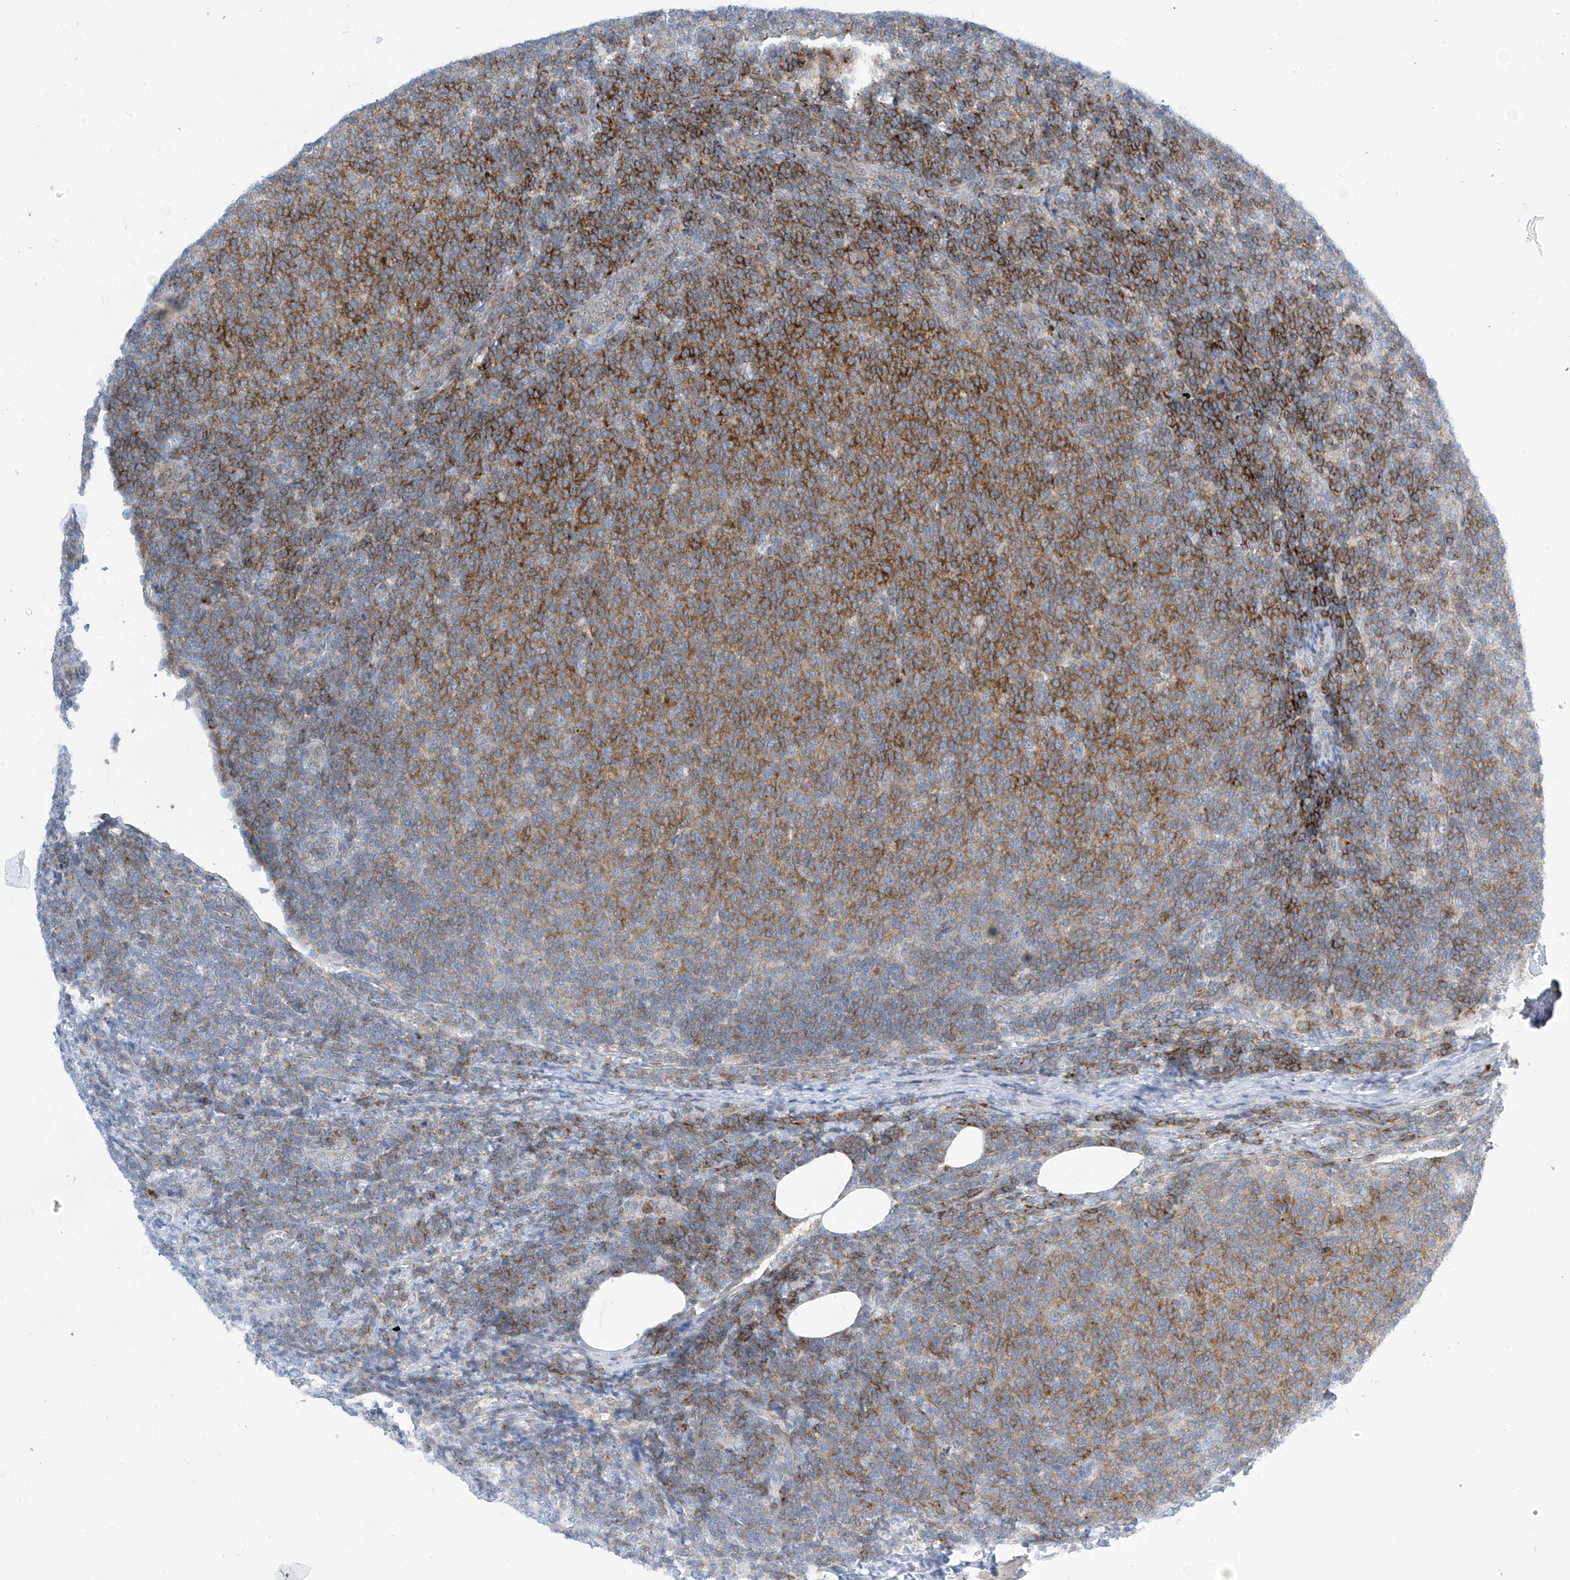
{"staining": {"intensity": "moderate", "quantity": ">75%", "location": "cytoplasmic/membranous"}, "tissue": "lymphoma", "cell_type": "Tumor cells", "image_type": "cancer", "snomed": [{"axis": "morphology", "description": "Malignant lymphoma, non-Hodgkin's type, Low grade"}, {"axis": "topography", "description": "Lymph node"}], "caption": "An image showing moderate cytoplasmic/membranous expression in approximately >75% of tumor cells in lymphoma, as visualized by brown immunohistochemical staining.", "gene": "IBA57", "patient": {"sex": "male", "age": 66}}